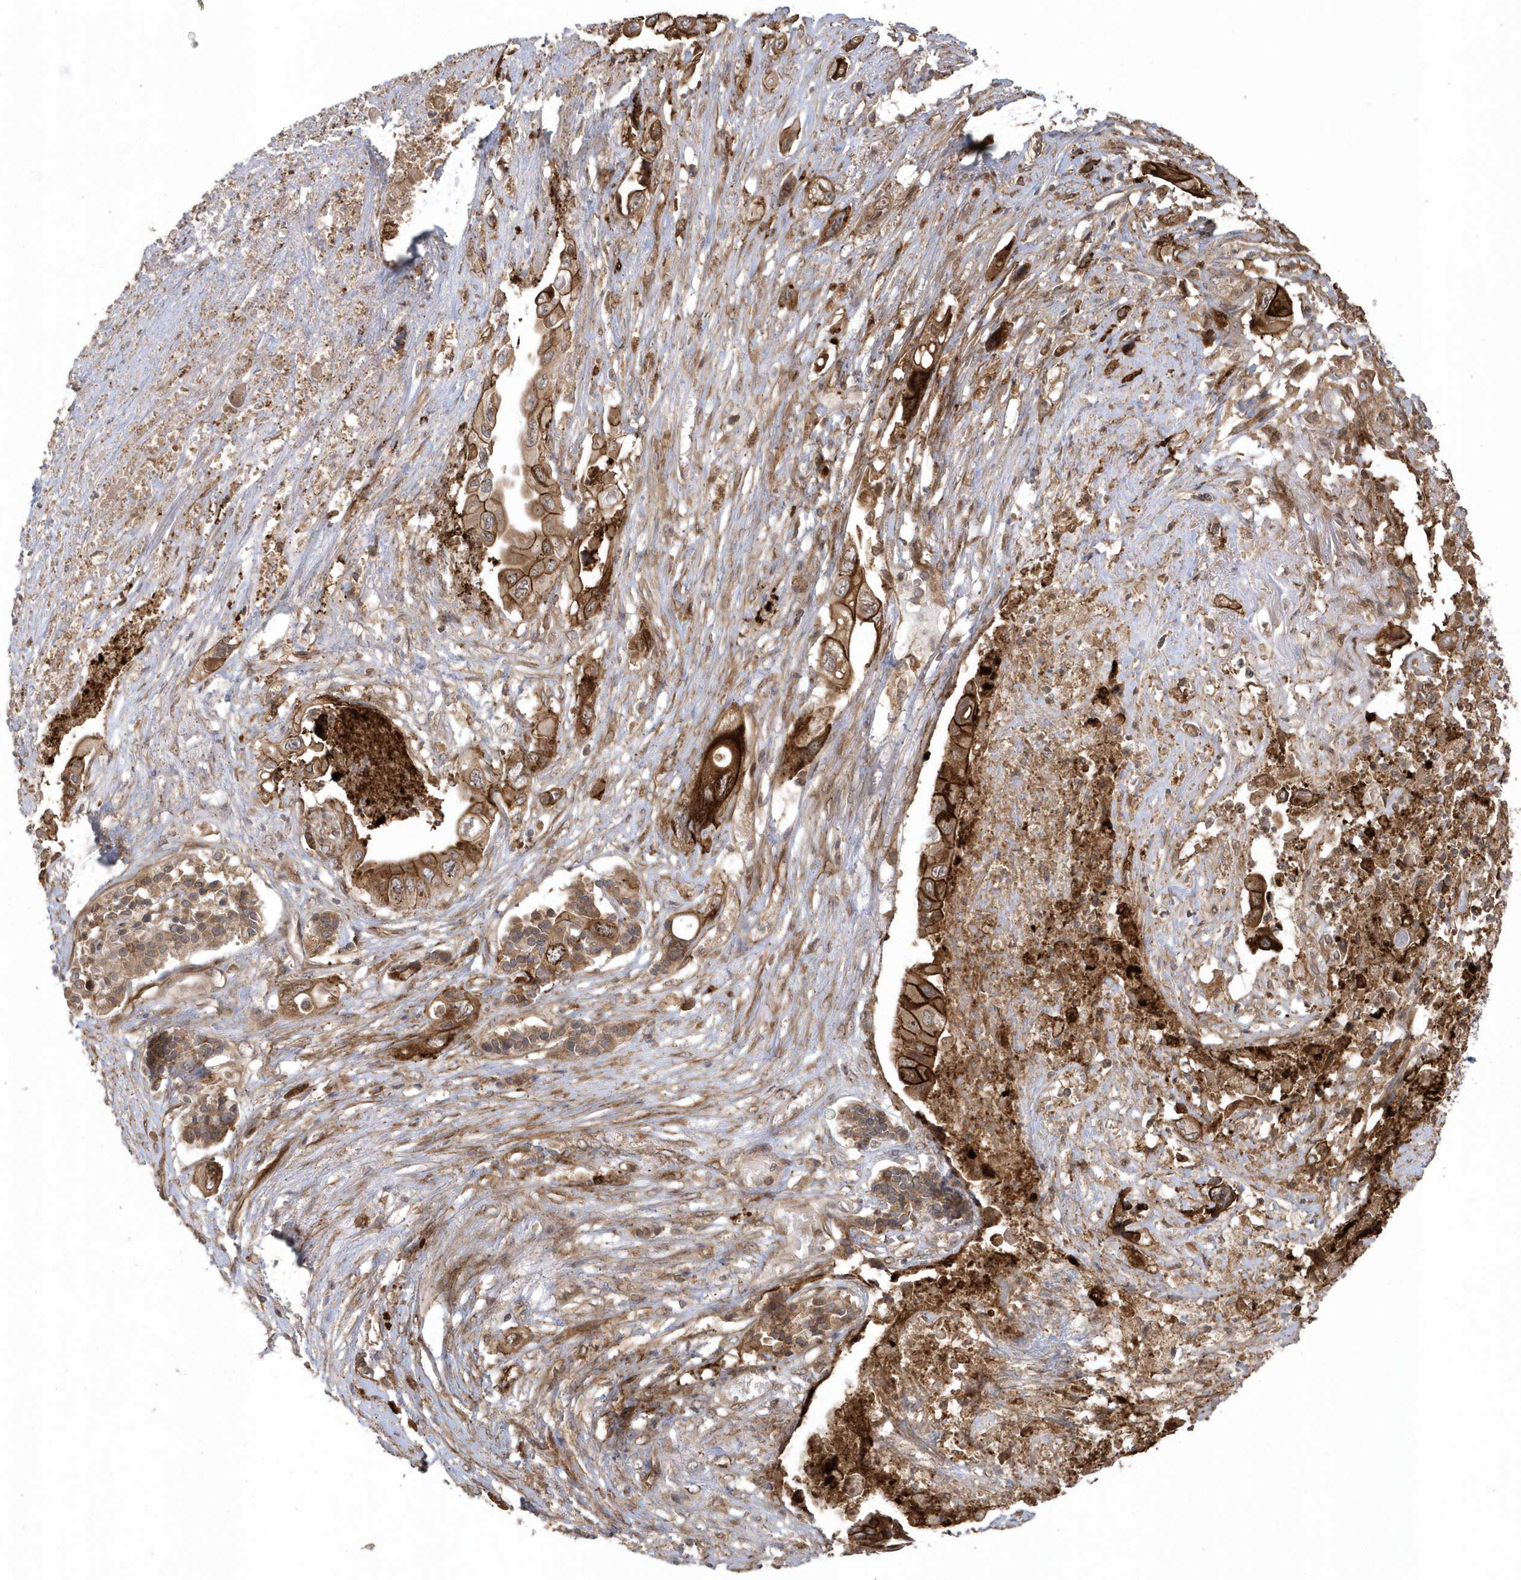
{"staining": {"intensity": "moderate", "quantity": ">75%", "location": "cytoplasmic/membranous"}, "tissue": "pancreatic cancer", "cell_type": "Tumor cells", "image_type": "cancer", "snomed": [{"axis": "morphology", "description": "Adenocarcinoma, NOS"}, {"axis": "topography", "description": "Pancreas"}], "caption": "Moderate cytoplasmic/membranous protein positivity is present in approximately >75% of tumor cells in pancreatic cancer. (DAB (3,3'-diaminobenzidine) = brown stain, brightfield microscopy at high magnification).", "gene": "HERPUD1", "patient": {"sex": "male", "age": 66}}